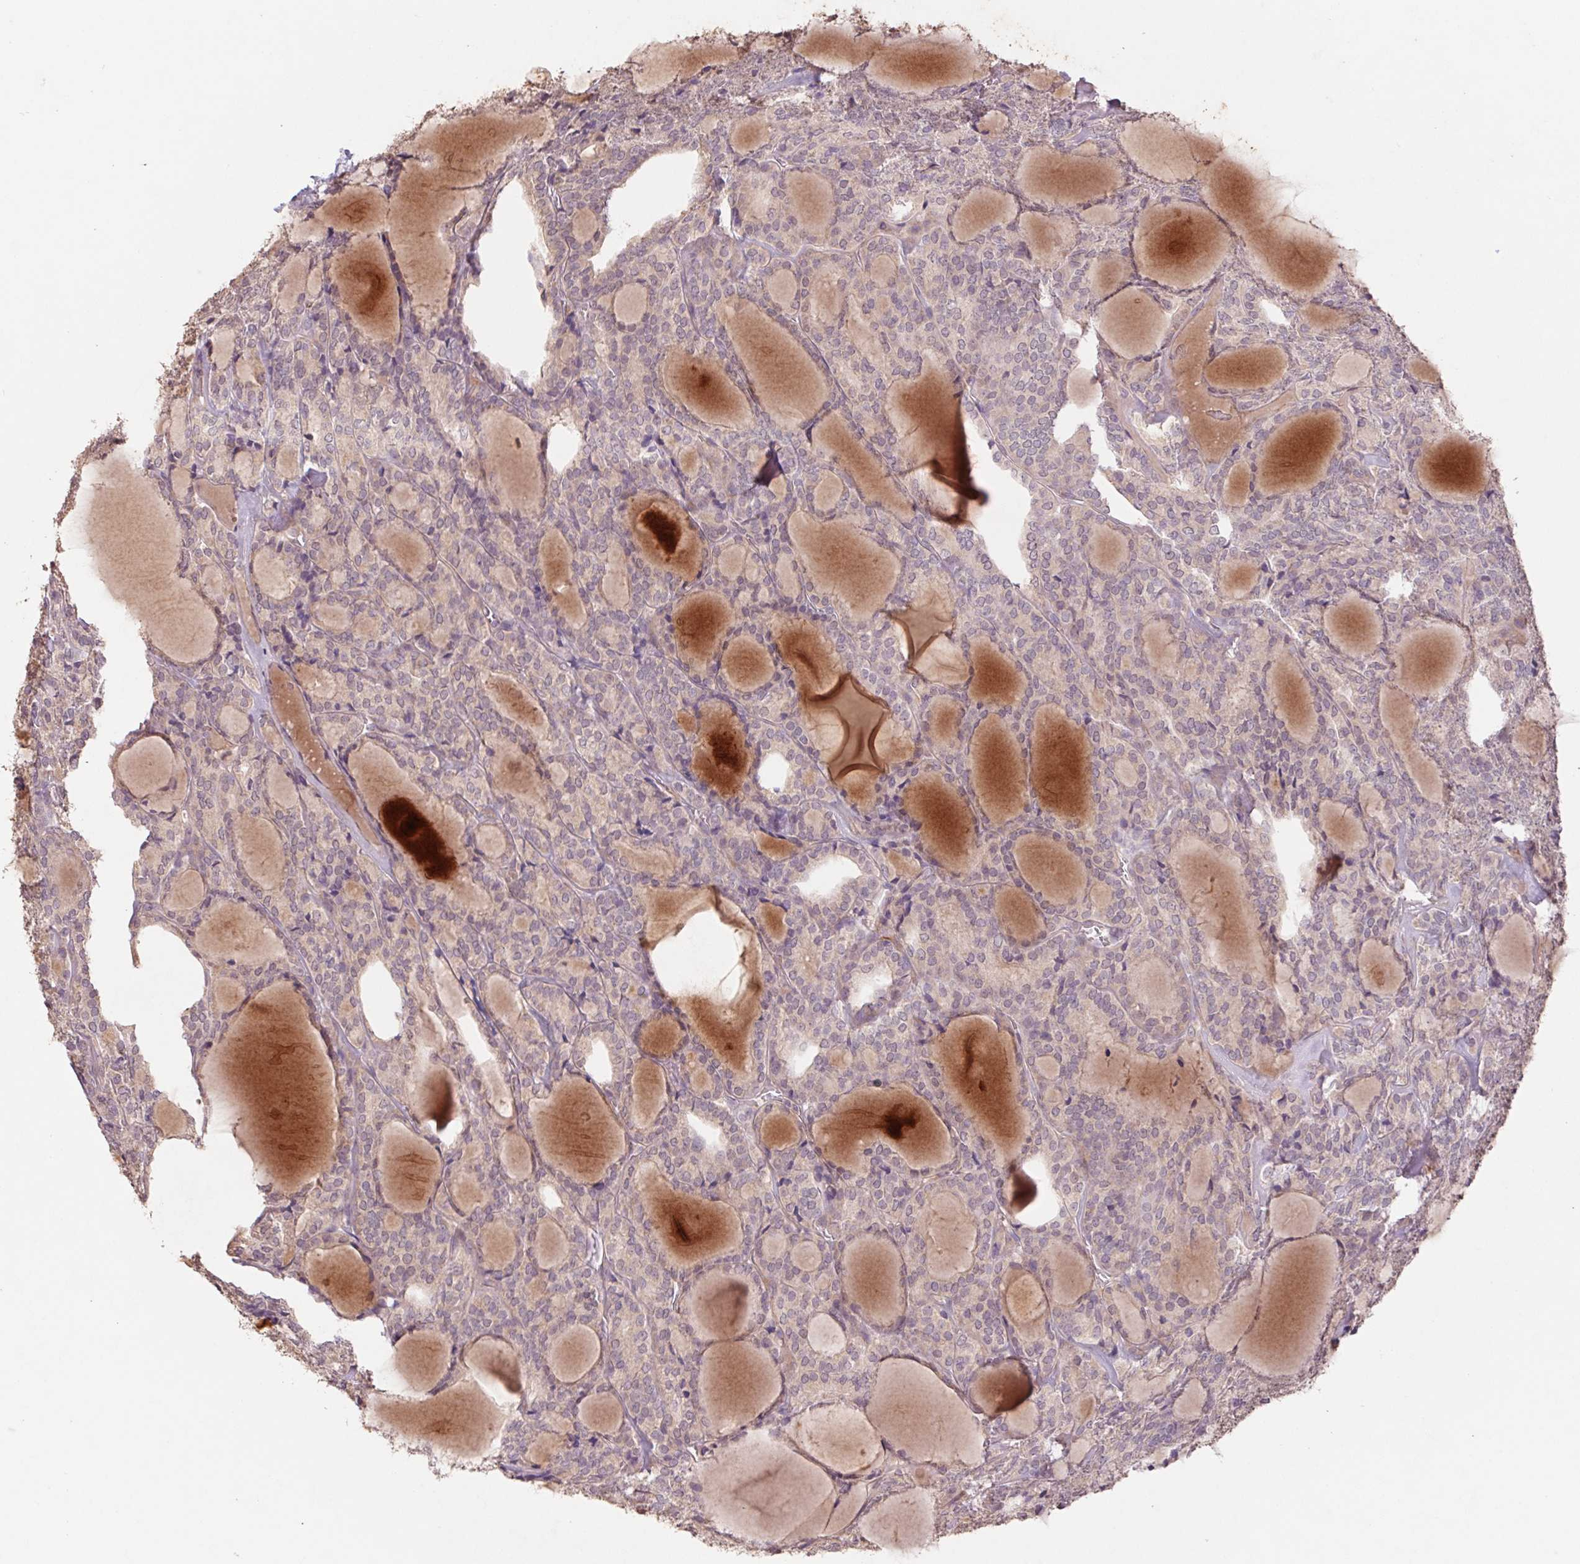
{"staining": {"intensity": "weak", "quantity": "25%-75%", "location": "cytoplasmic/membranous"}, "tissue": "thyroid cancer", "cell_type": "Tumor cells", "image_type": "cancer", "snomed": [{"axis": "morphology", "description": "Follicular adenoma carcinoma, NOS"}, {"axis": "topography", "description": "Thyroid gland"}], "caption": "High-power microscopy captured an IHC image of thyroid follicular adenoma carcinoma, revealing weak cytoplasmic/membranous expression in approximately 25%-75% of tumor cells.", "gene": "GRM2", "patient": {"sex": "male", "age": 74}}